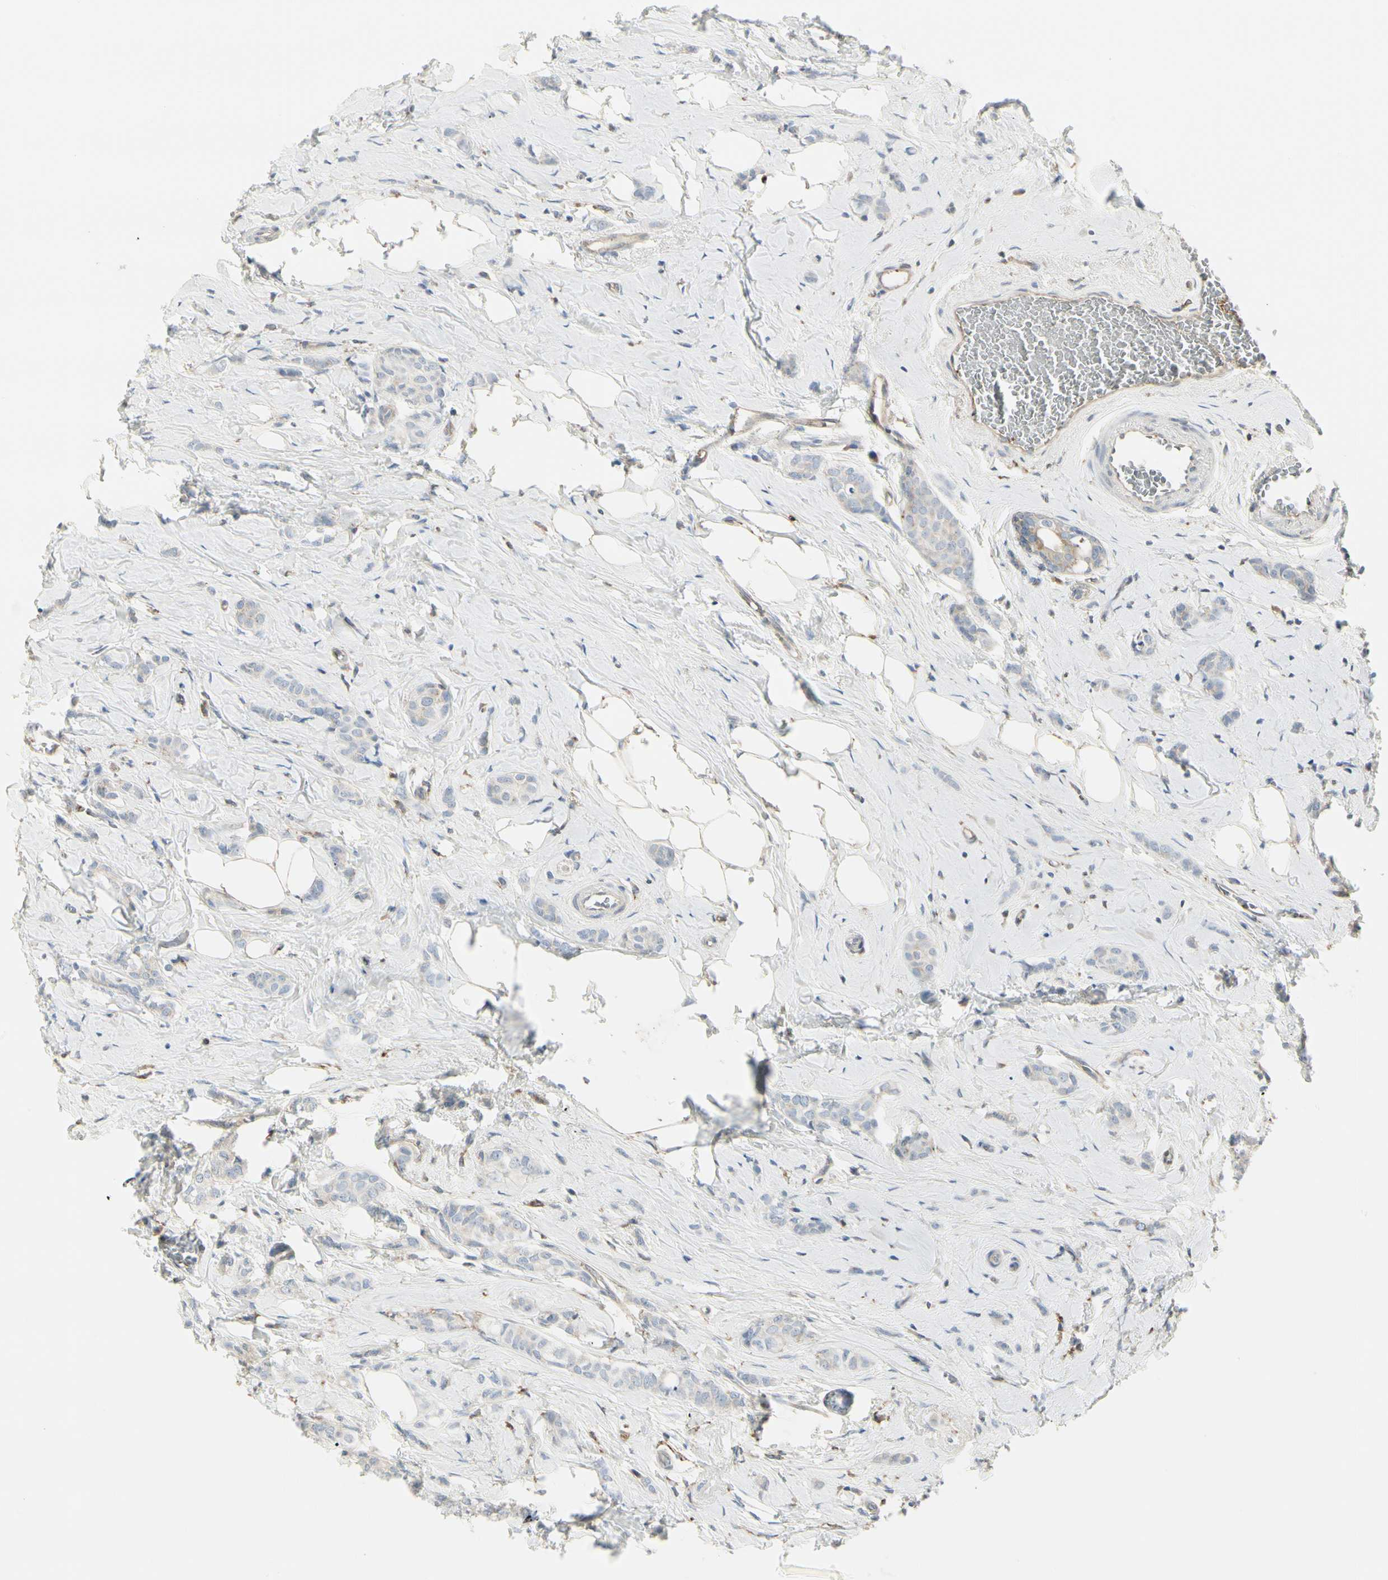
{"staining": {"intensity": "negative", "quantity": "none", "location": "none"}, "tissue": "breast cancer", "cell_type": "Tumor cells", "image_type": "cancer", "snomed": [{"axis": "morphology", "description": "Lobular carcinoma"}, {"axis": "topography", "description": "Breast"}], "caption": "A photomicrograph of human breast cancer (lobular carcinoma) is negative for staining in tumor cells. (DAB IHC with hematoxylin counter stain).", "gene": "ATP6V1B2", "patient": {"sex": "female", "age": 60}}